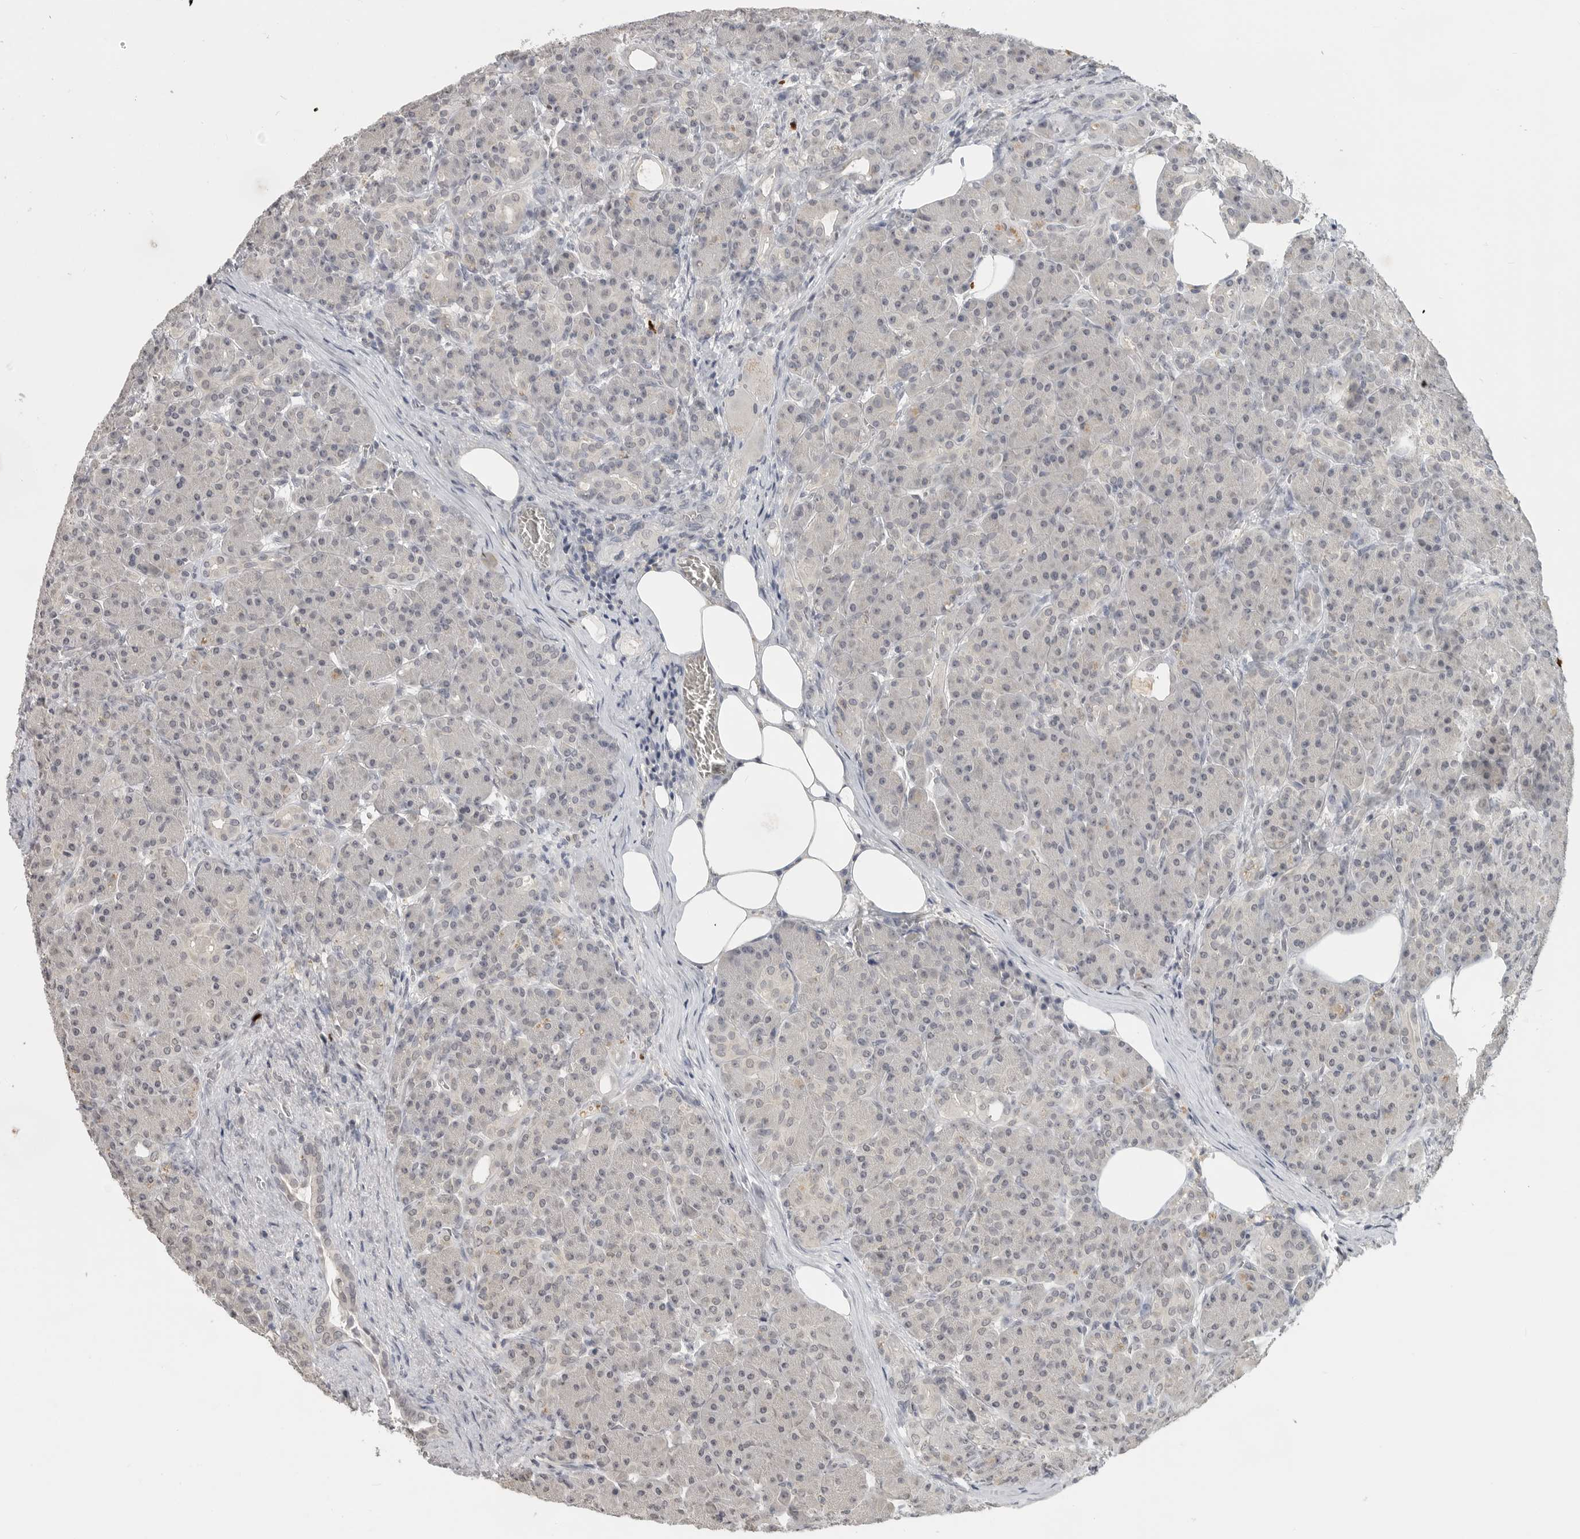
{"staining": {"intensity": "negative", "quantity": "none", "location": "none"}, "tissue": "pancreas", "cell_type": "Exocrine glandular cells", "image_type": "normal", "snomed": [{"axis": "morphology", "description": "Normal tissue, NOS"}, {"axis": "topography", "description": "Pancreas"}], "caption": "Exocrine glandular cells show no significant expression in unremarkable pancreas. (Brightfield microscopy of DAB (3,3'-diaminobenzidine) immunohistochemistry (IHC) at high magnification).", "gene": "FOXP3", "patient": {"sex": "male", "age": 63}}